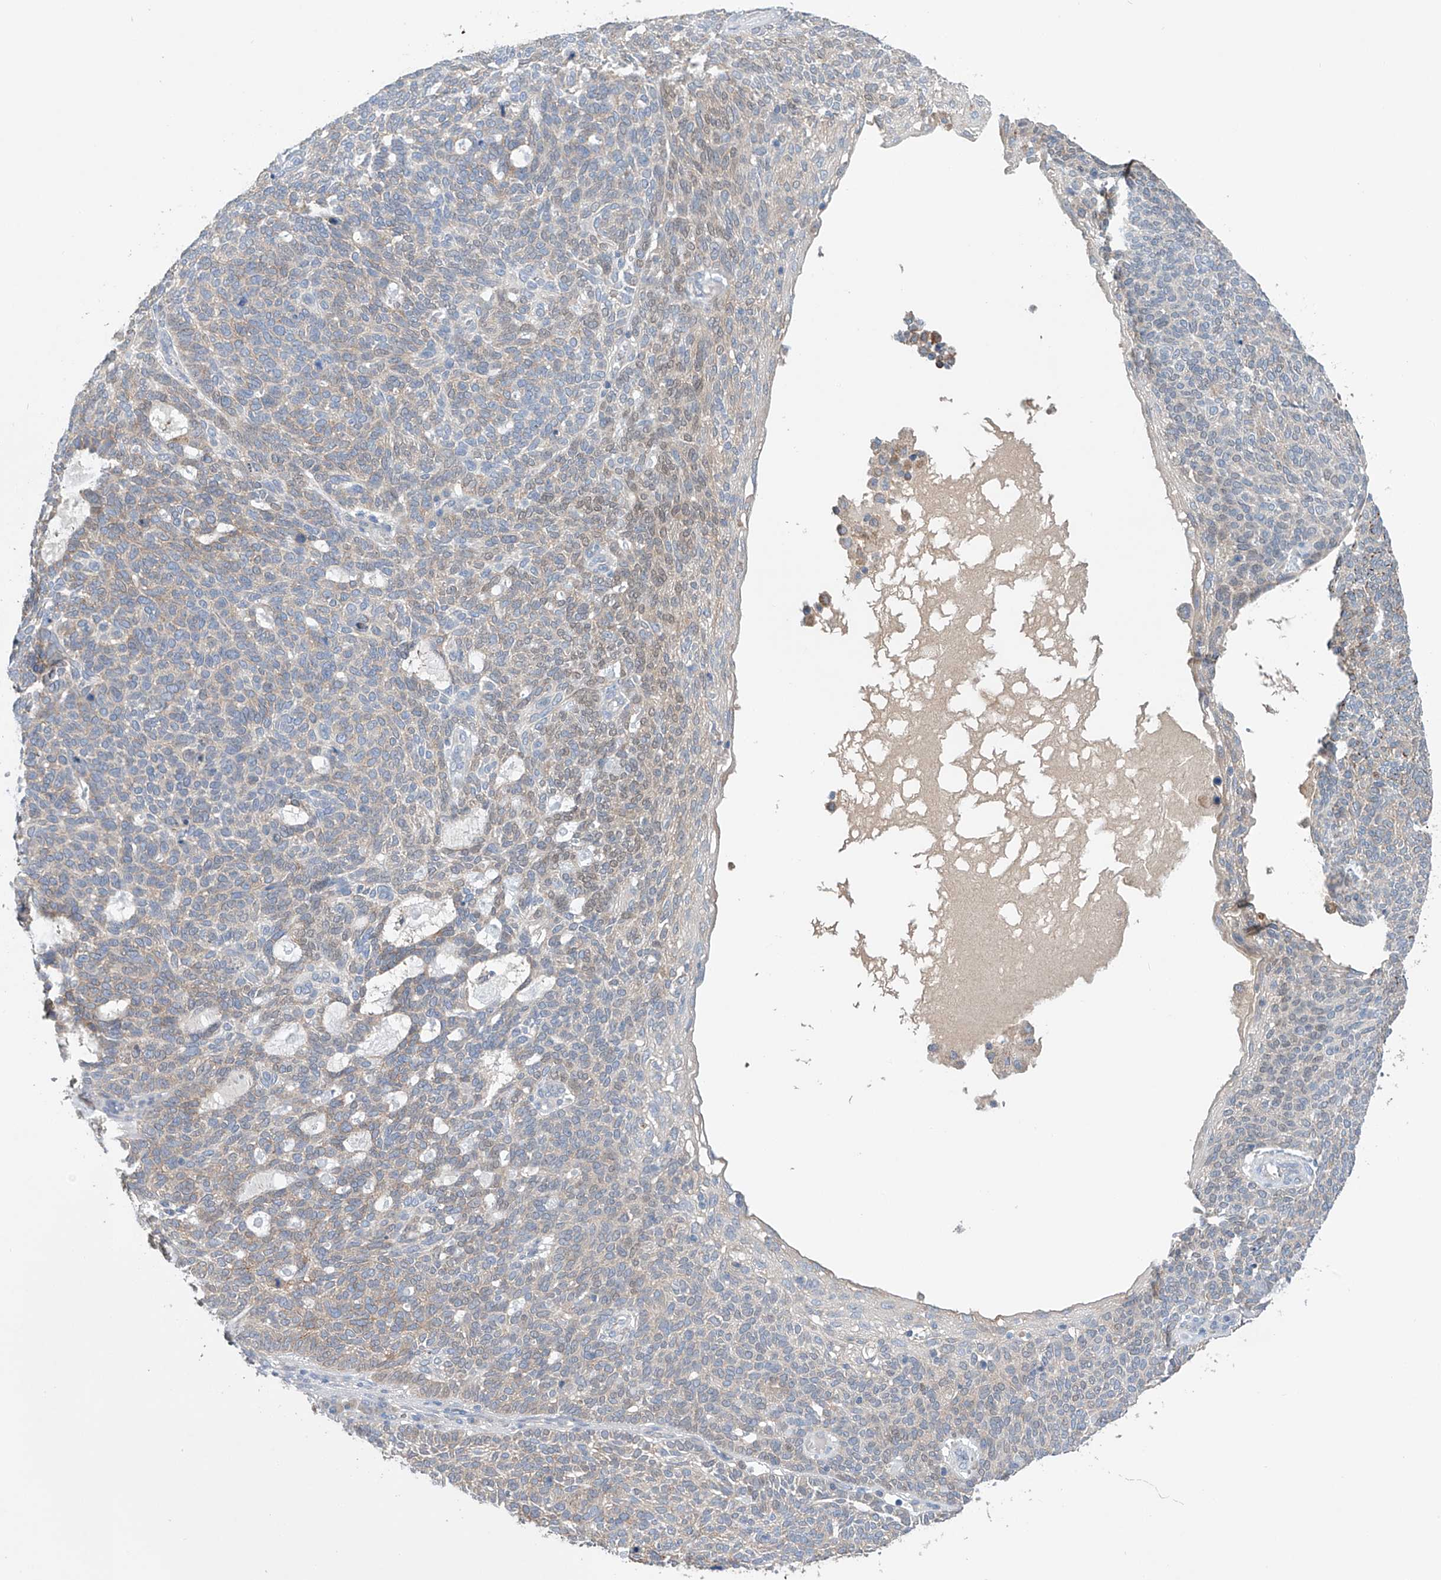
{"staining": {"intensity": "weak", "quantity": ">75%", "location": "cytoplasmic/membranous"}, "tissue": "skin cancer", "cell_type": "Tumor cells", "image_type": "cancer", "snomed": [{"axis": "morphology", "description": "Squamous cell carcinoma, NOS"}, {"axis": "topography", "description": "Skin"}], "caption": "The micrograph displays immunohistochemical staining of squamous cell carcinoma (skin). There is weak cytoplasmic/membranous staining is identified in about >75% of tumor cells.", "gene": "GPC4", "patient": {"sex": "female", "age": 90}}